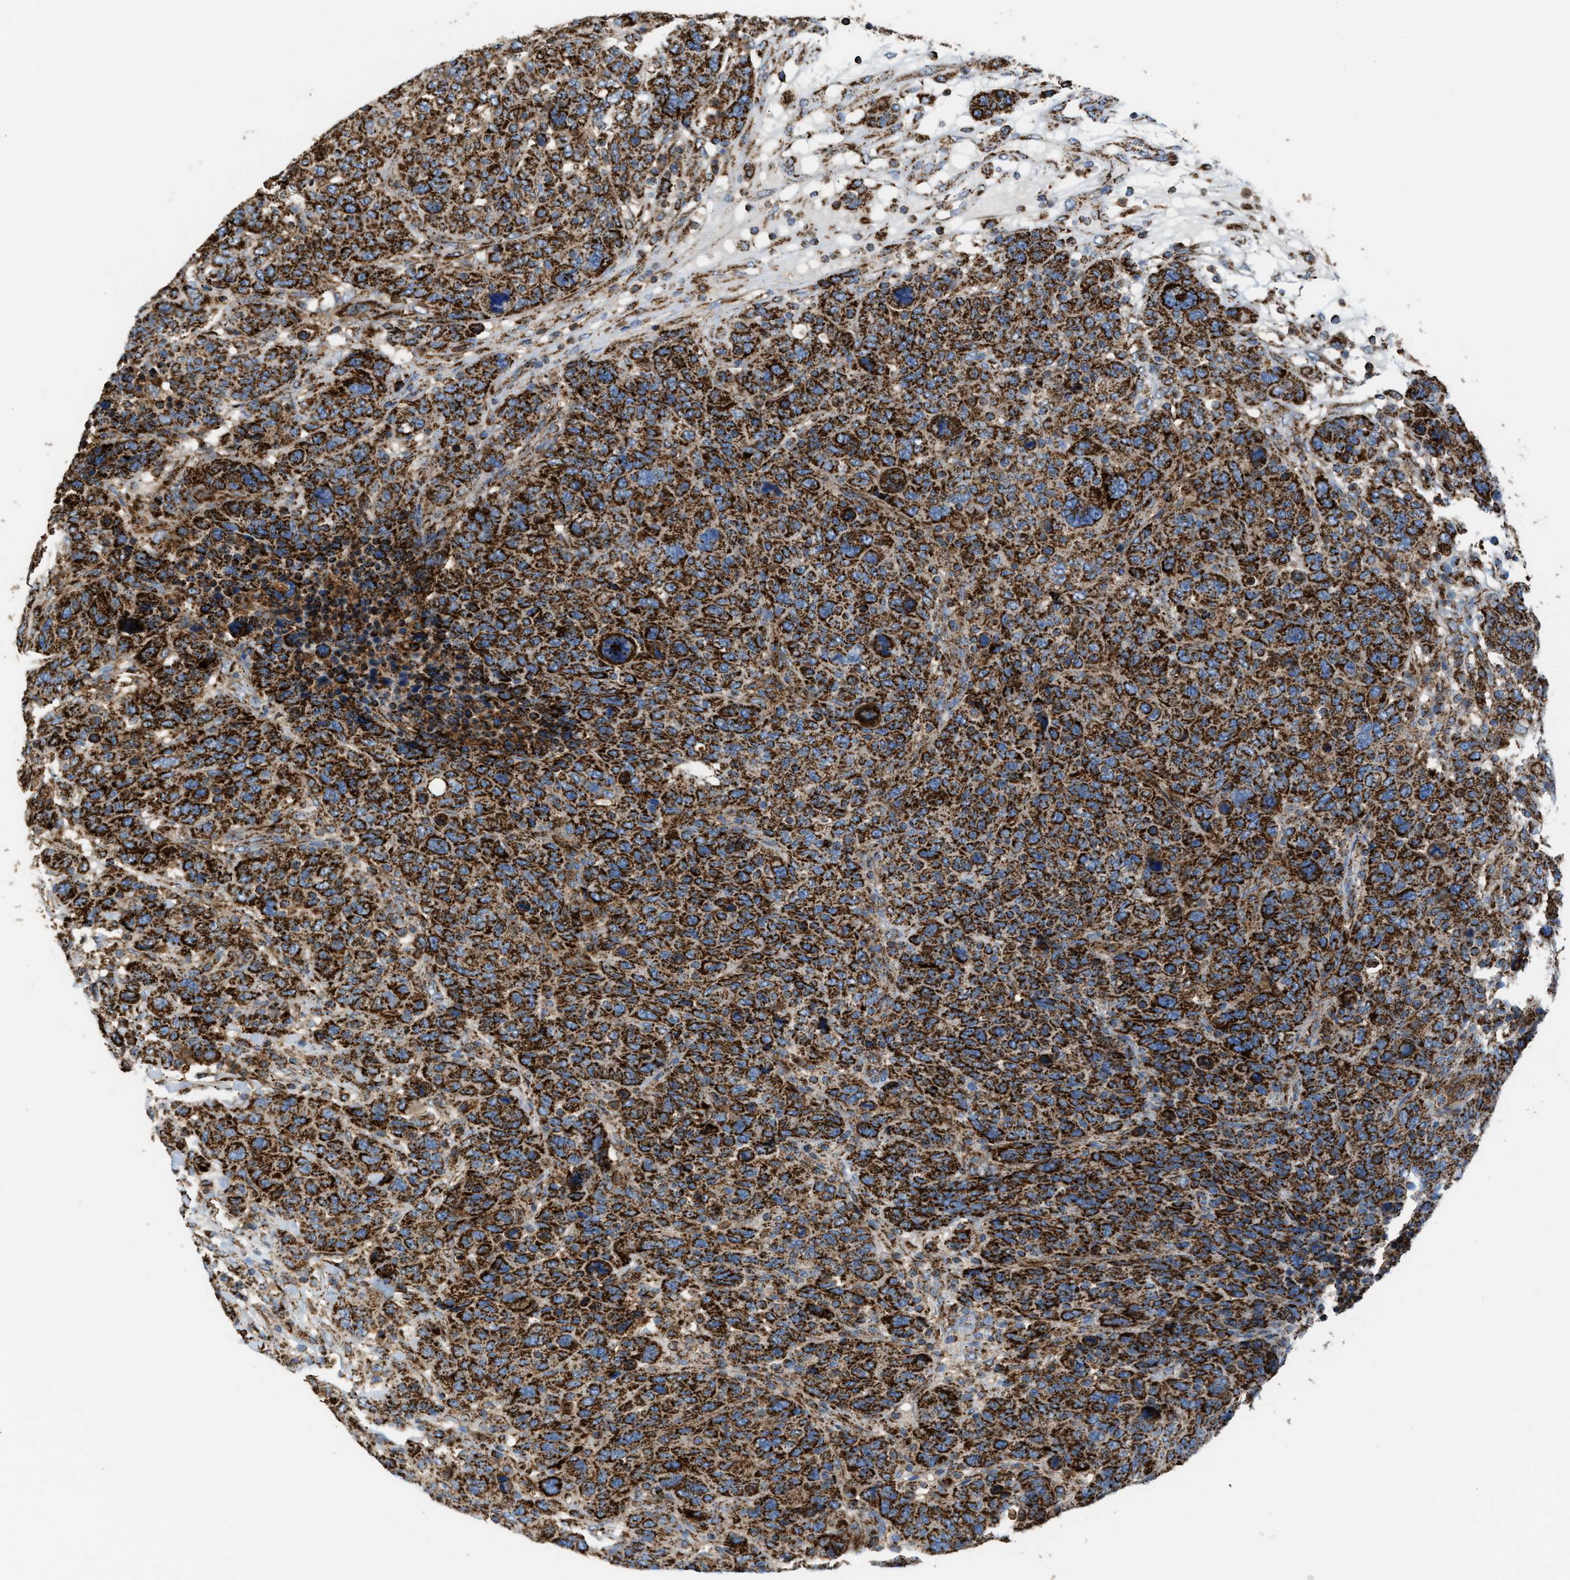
{"staining": {"intensity": "strong", "quantity": ">75%", "location": "cytoplasmic/membranous"}, "tissue": "breast cancer", "cell_type": "Tumor cells", "image_type": "cancer", "snomed": [{"axis": "morphology", "description": "Duct carcinoma"}, {"axis": "topography", "description": "Breast"}], "caption": "Immunohistochemistry (IHC) of breast cancer reveals high levels of strong cytoplasmic/membranous positivity in approximately >75% of tumor cells.", "gene": "ECHS1", "patient": {"sex": "female", "age": 37}}